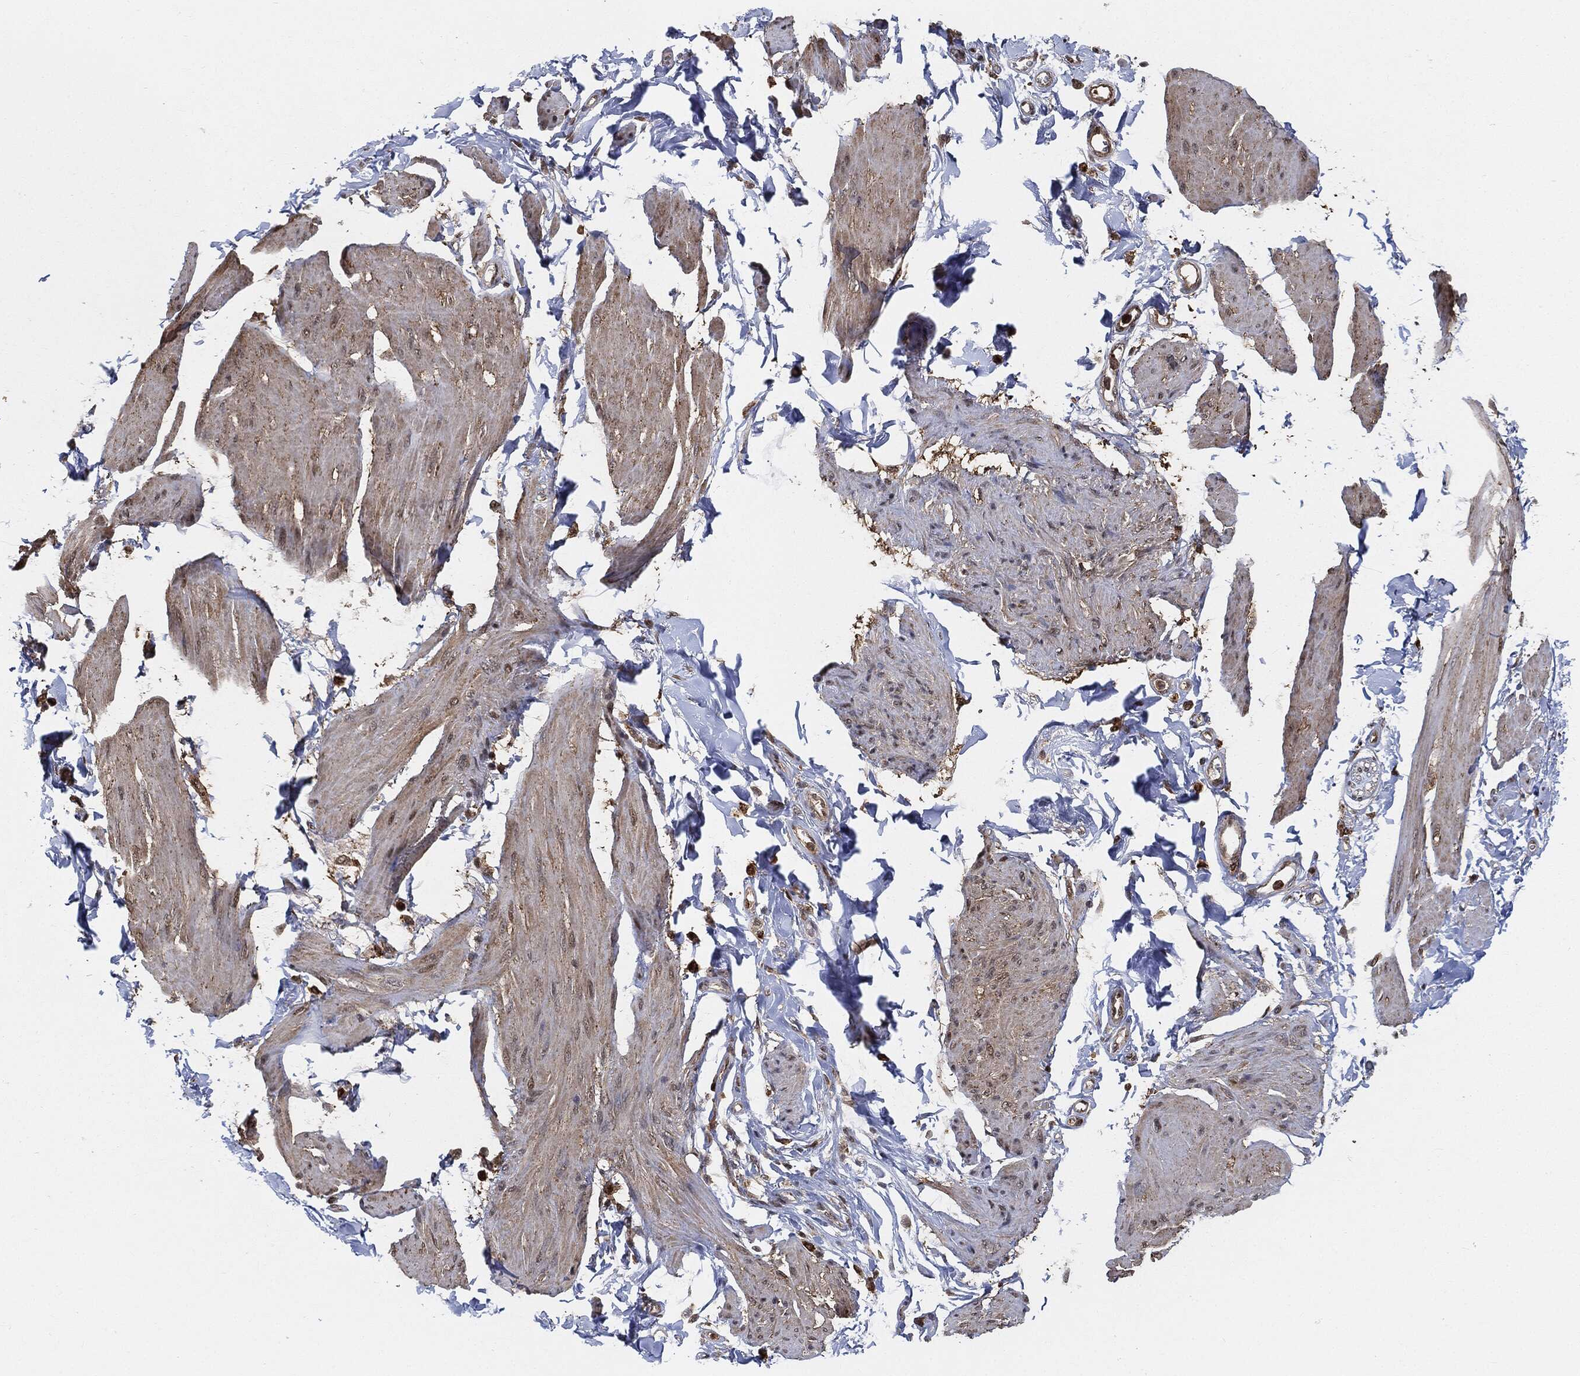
{"staining": {"intensity": "weak", "quantity": ">75%", "location": "cytoplasmic/membranous"}, "tissue": "smooth muscle", "cell_type": "Smooth muscle cells", "image_type": "normal", "snomed": [{"axis": "morphology", "description": "Normal tissue, NOS"}, {"axis": "topography", "description": "Adipose tissue"}, {"axis": "topography", "description": "Smooth muscle"}, {"axis": "topography", "description": "Peripheral nerve tissue"}], "caption": "Protein staining reveals weak cytoplasmic/membranous expression in about >75% of smooth muscle cells in unremarkable smooth muscle. (DAB IHC with brightfield microscopy, high magnification).", "gene": "CUTA", "patient": {"sex": "male", "age": 83}}